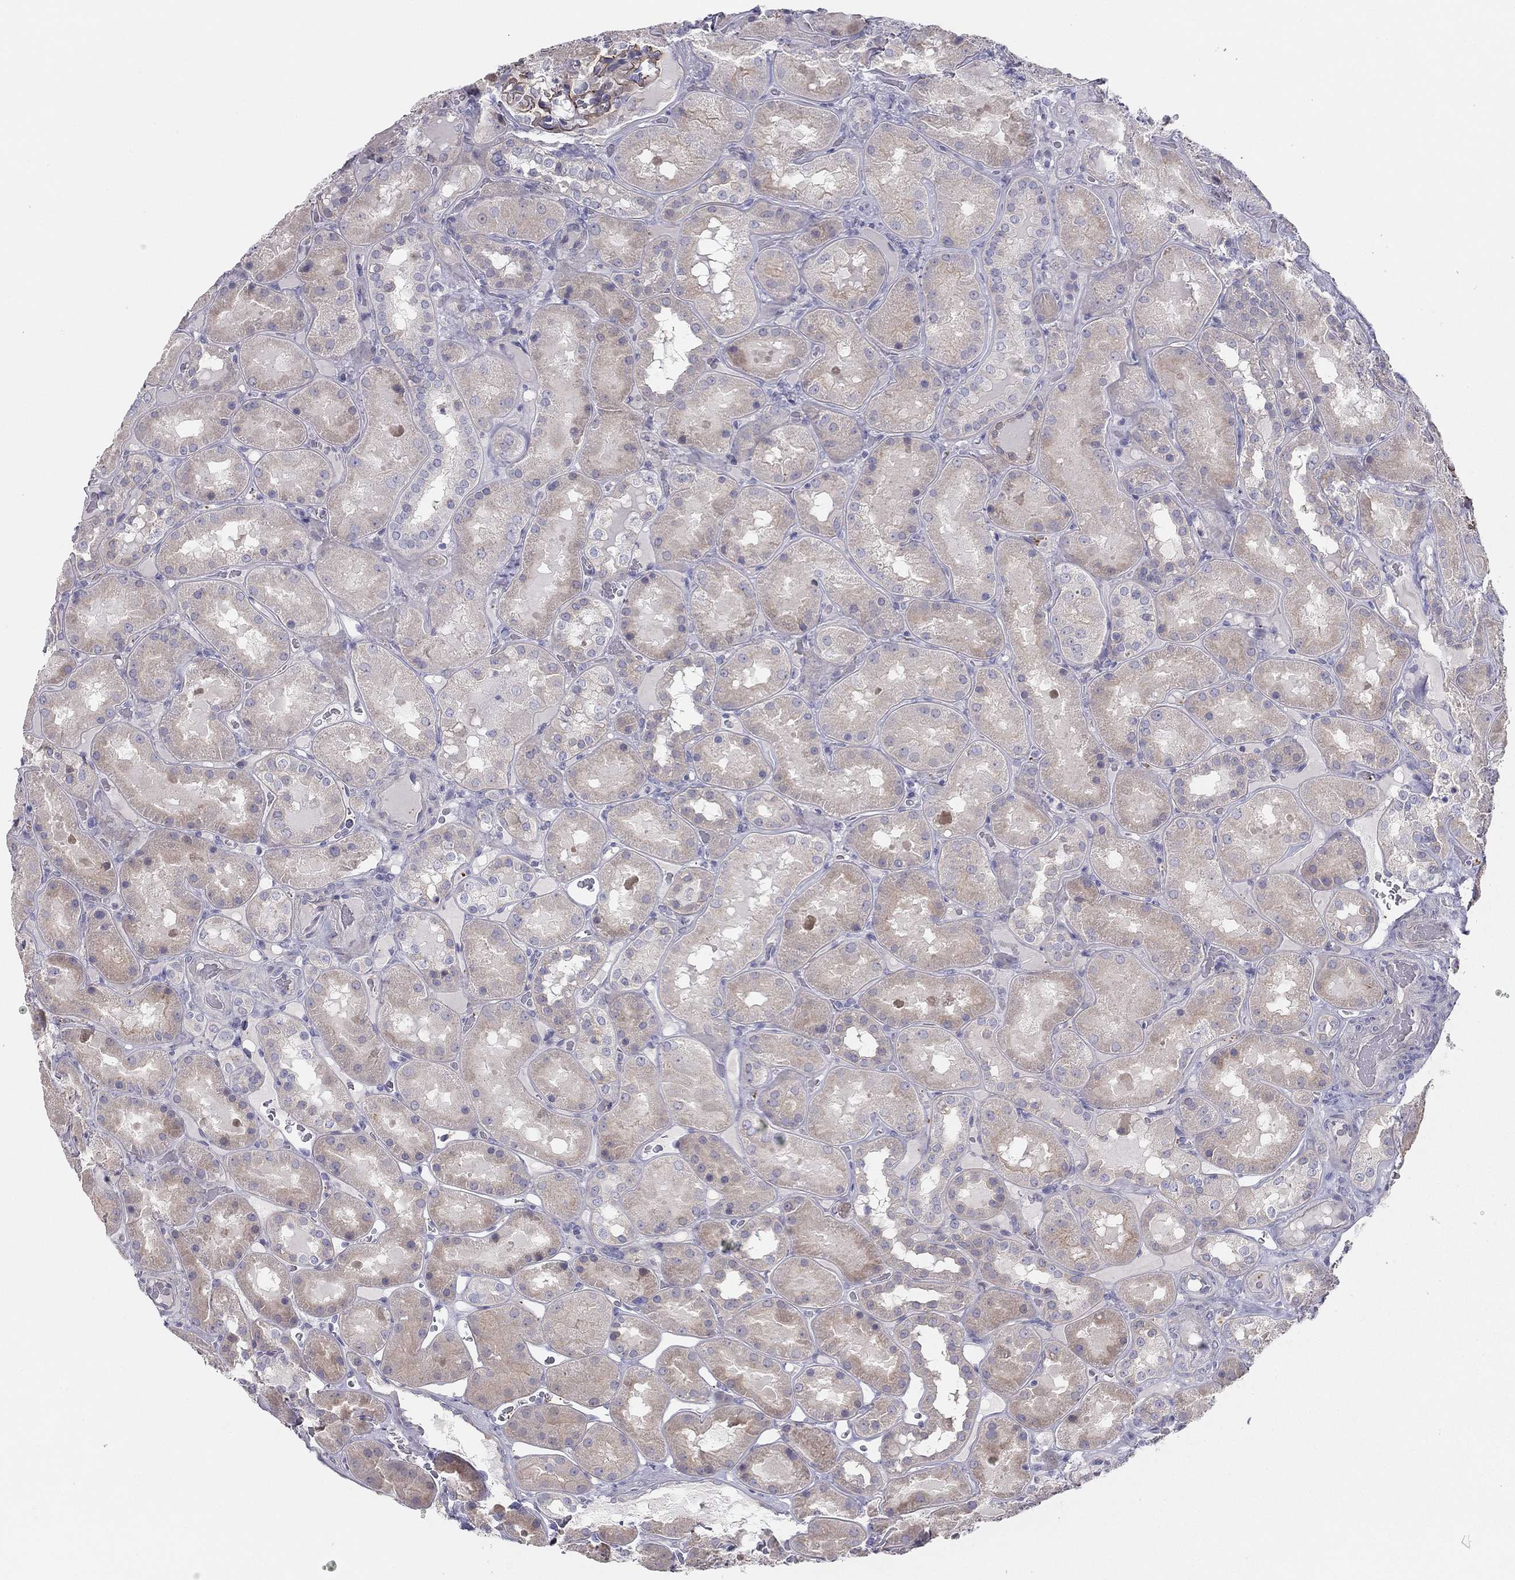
{"staining": {"intensity": "weak", "quantity": "25%-75%", "location": "cytoplasmic/membranous"}, "tissue": "kidney", "cell_type": "Cells in glomeruli", "image_type": "normal", "snomed": [{"axis": "morphology", "description": "Normal tissue, NOS"}, {"axis": "topography", "description": "Kidney"}], "caption": "The image shows immunohistochemical staining of normal kidney. There is weak cytoplasmic/membranous staining is identified in about 25%-75% of cells in glomeruli. (DAB (3,3'-diaminobenzidine) IHC, brown staining for protein, blue staining for nuclei).", "gene": "MGAT4C", "patient": {"sex": "male", "age": 73}}